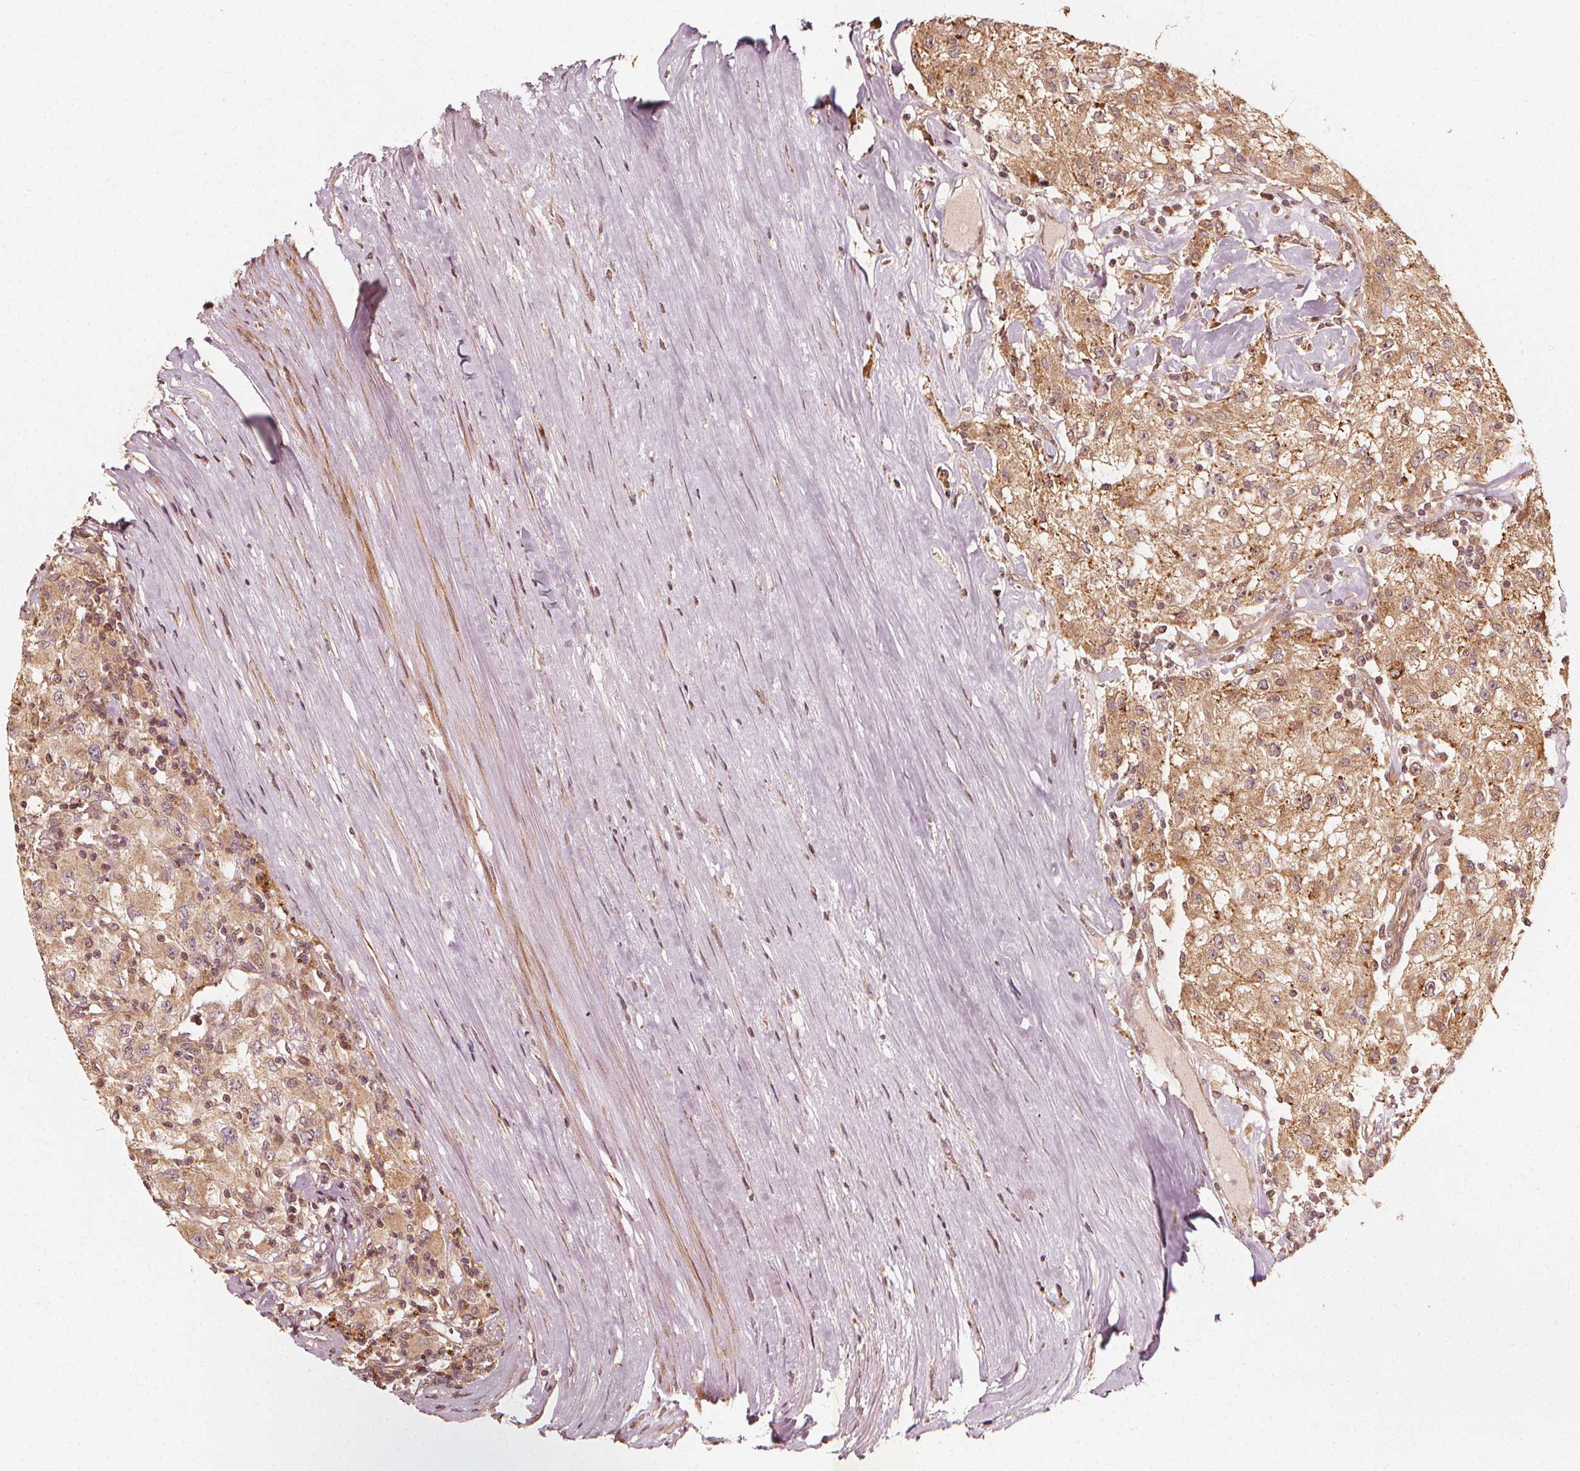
{"staining": {"intensity": "moderate", "quantity": ">75%", "location": "cytoplasmic/membranous"}, "tissue": "renal cancer", "cell_type": "Tumor cells", "image_type": "cancer", "snomed": [{"axis": "morphology", "description": "Adenocarcinoma, NOS"}, {"axis": "topography", "description": "Kidney"}], "caption": "Tumor cells reveal medium levels of moderate cytoplasmic/membranous expression in about >75% of cells in human renal cancer.", "gene": "NPC1", "patient": {"sex": "female", "age": 67}}